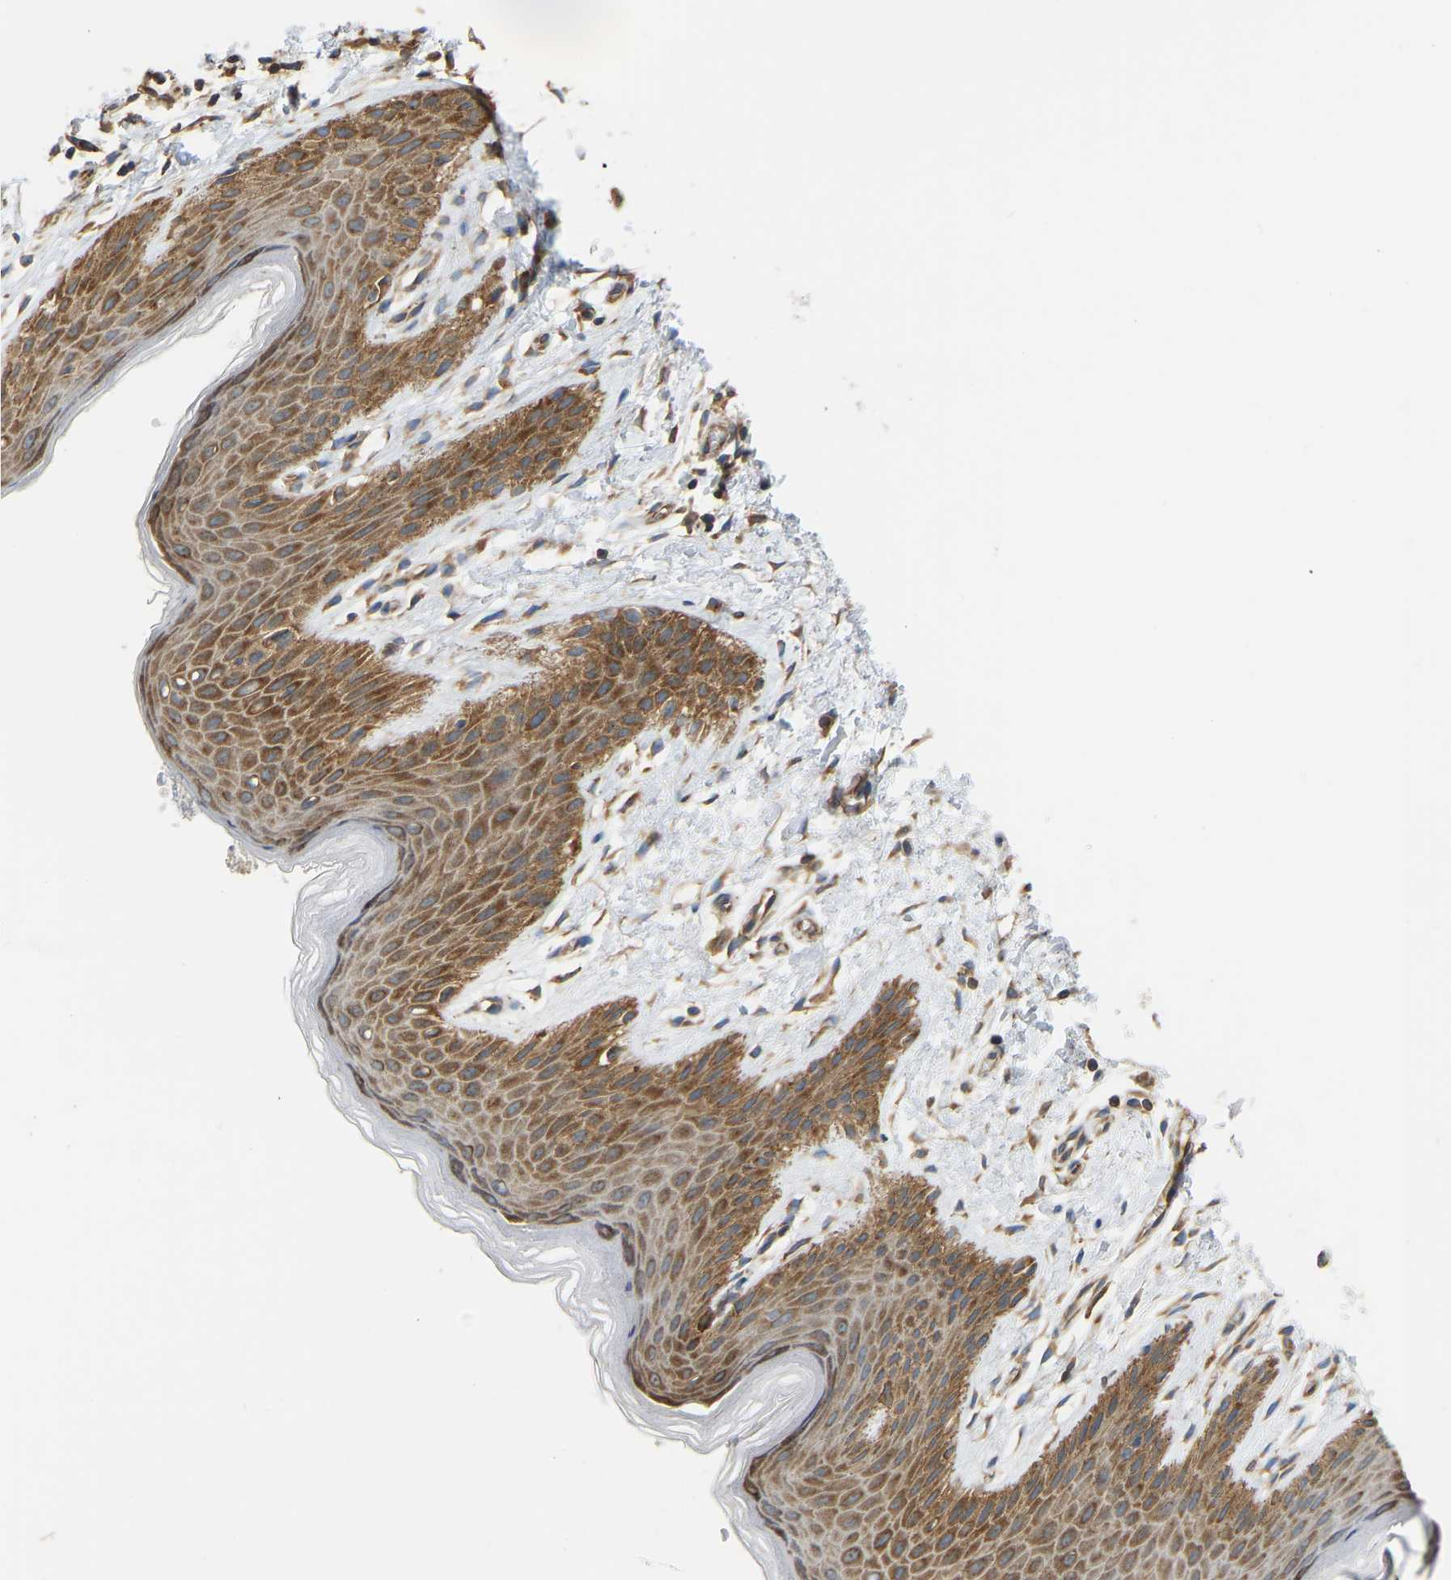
{"staining": {"intensity": "moderate", "quantity": ">75%", "location": "cytoplasmic/membranous"}, "tissue": "skin", "cell_type": "Epidermal cells", "image_type": "normal", "snomed": [{"axis": "morphology", "description": "Normal tissue, NOS"}, {"axis": "topography", "description": "Anal"}], "caption": "A medium amount of moderate cytoplasmic/membranous expression is appreciated in about >75% of epidermal cells in benign skin. (brown staining indicates protein expression, while blue staining denotes nuclei).", "gene": "RPS6KB2", "patient": {"sex": "male", "age": 44}}